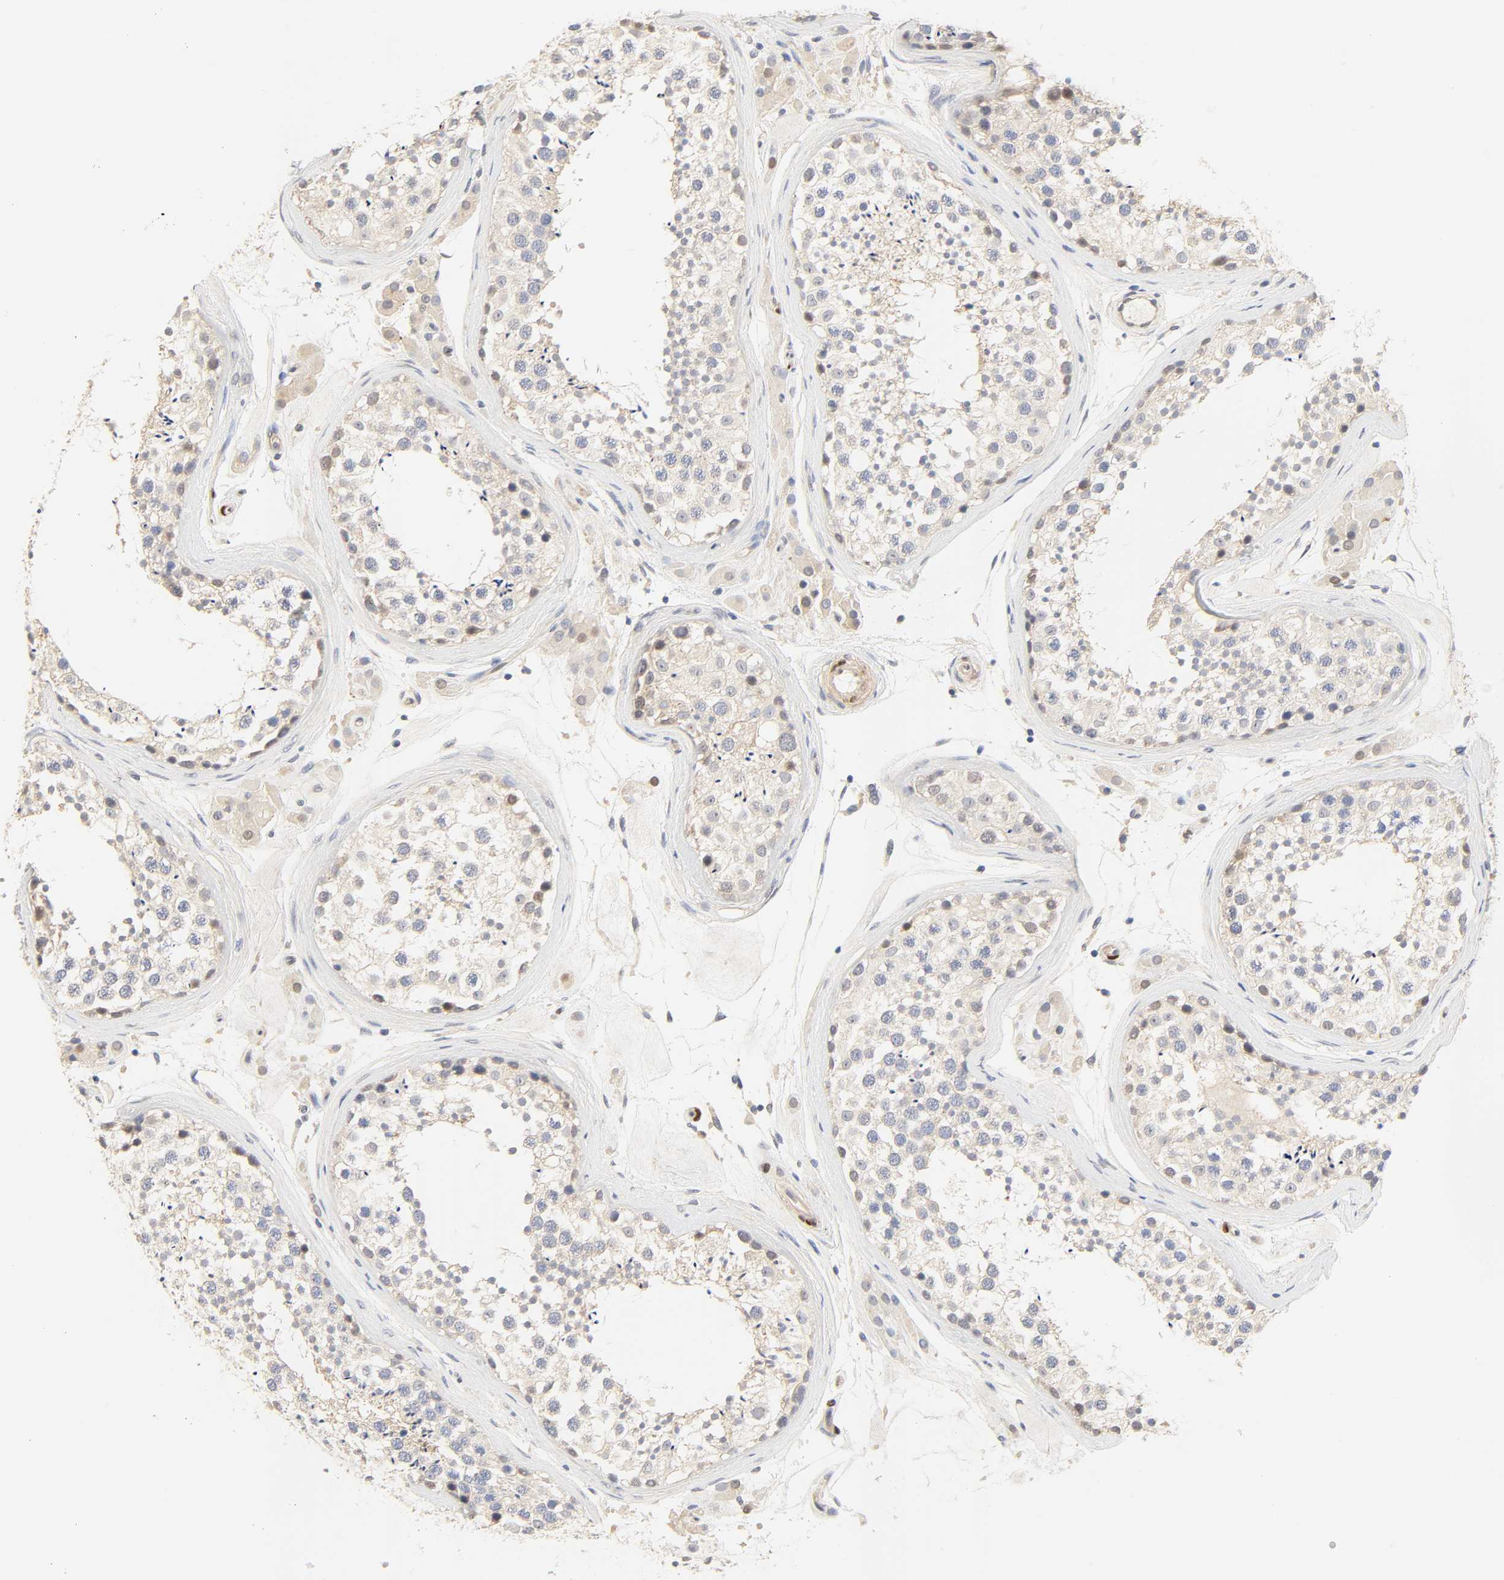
{"staining": {"intensity": "negative", "quantity": "none", "location": "none"}, "tissue": "testis", "cell_type": "Cells in seminiferous ducts", "image_type": "normal", "snomed": [{"axis": "morphology", "description": "Normal tissue, NOS"}, {"axis": "topography", "description": "Testis"}], "caption": "DAB (3,3'-diaminobenzidine) immunohistochemical staining of benign testis reveals no significant positivity in cells in seminiferous ducts.", "gene": "BORCS8", "patient": {"sex": "male", "age": 46}}